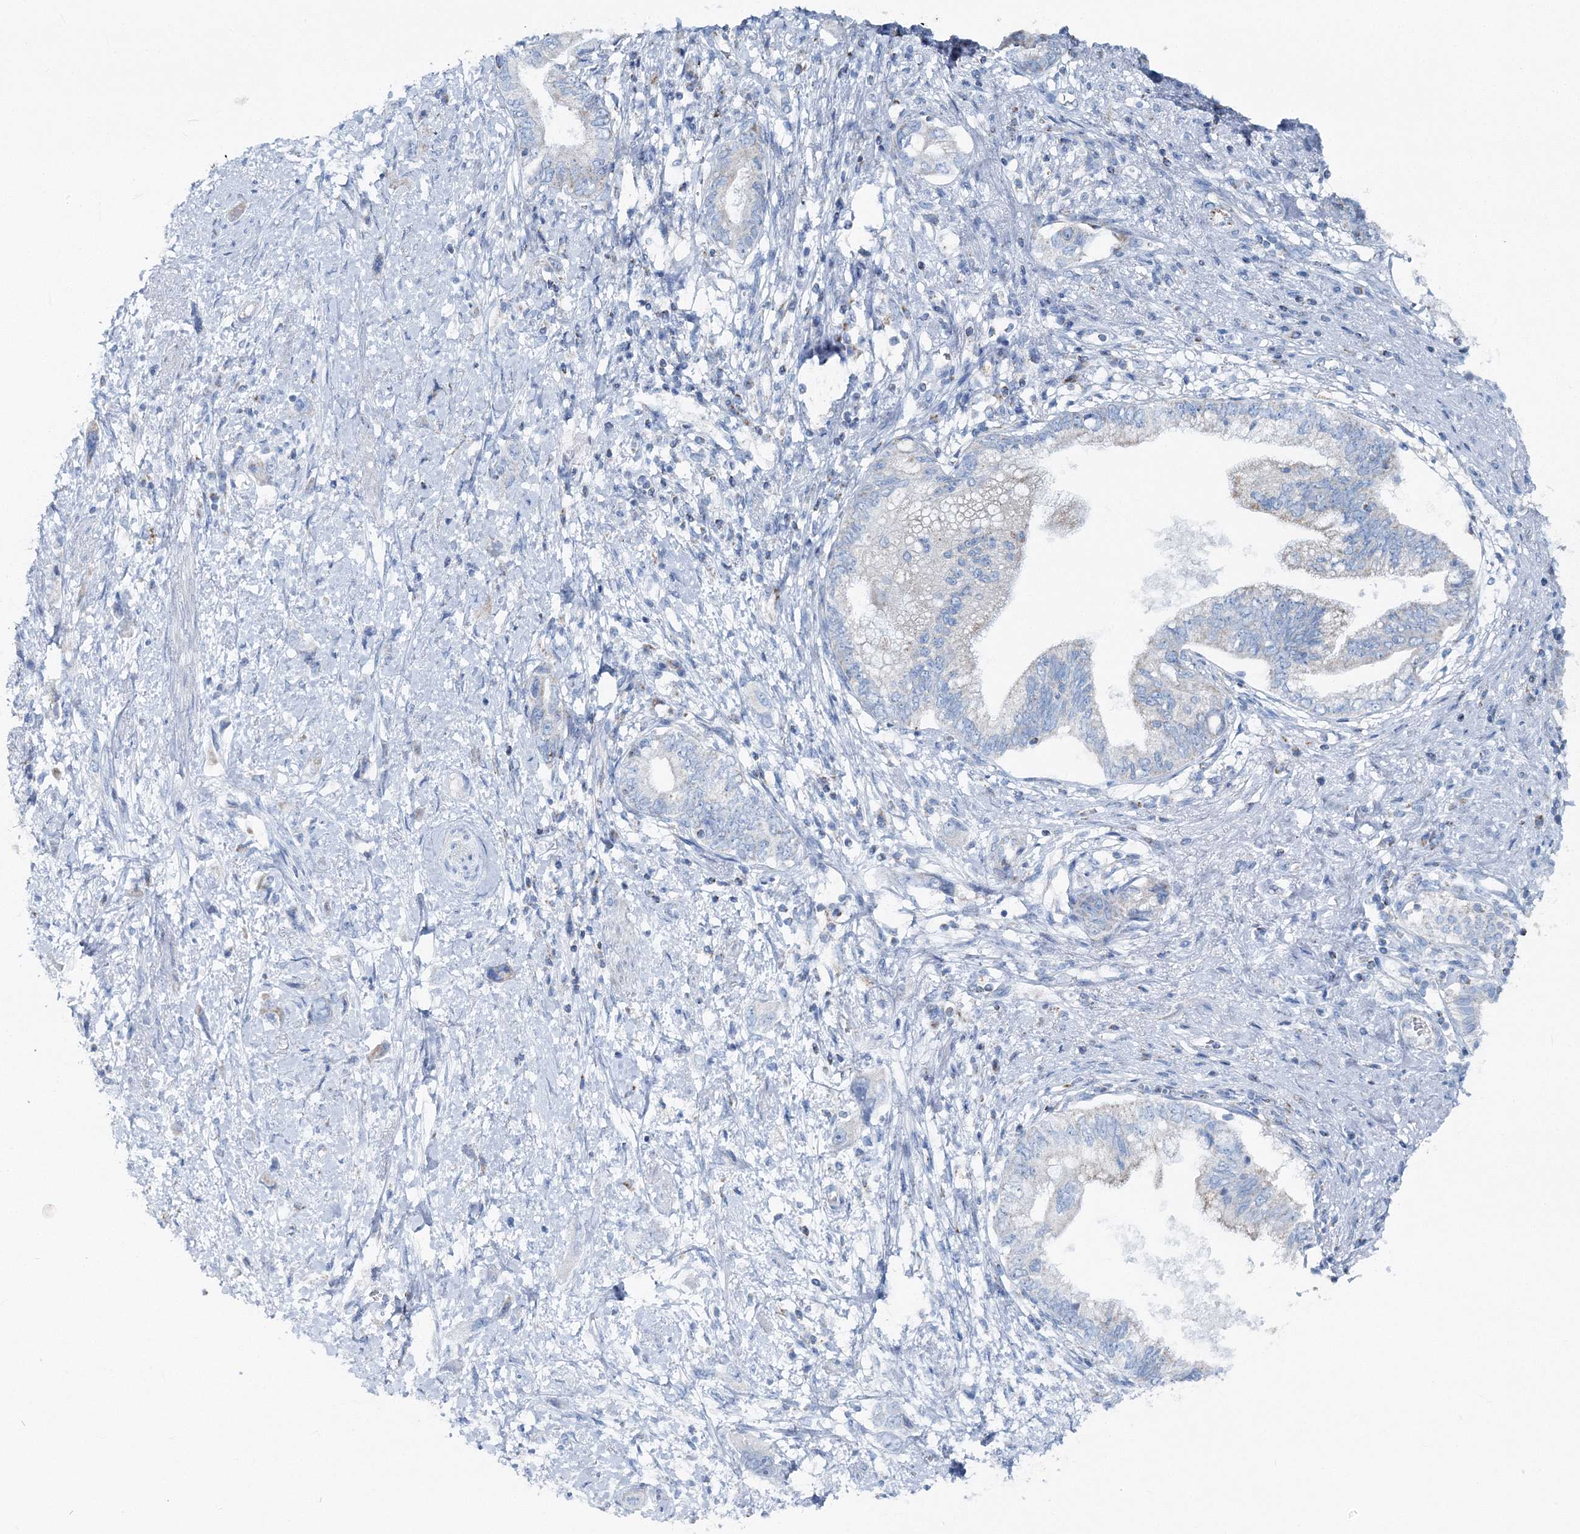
{"staining": {"intensity": "negative", "quantity": "none", "location": "none"}, "tissue": "pancreatic cancer", "cell_type": "Tumor cells", "image_type": "cancer", "snomed": [{"axis": "morphology", "description": "Adenocarcinoma, NOS"}, {"axis": "topography", "description": "Pancreas"}], "caption": "This is a histopathology image of IHC staining of pancreatic adenocarcinoma, which shows no expression in tumor cells.", "gene": "GABARAPL2", "patient": {"sex": "female", "age": 73}}